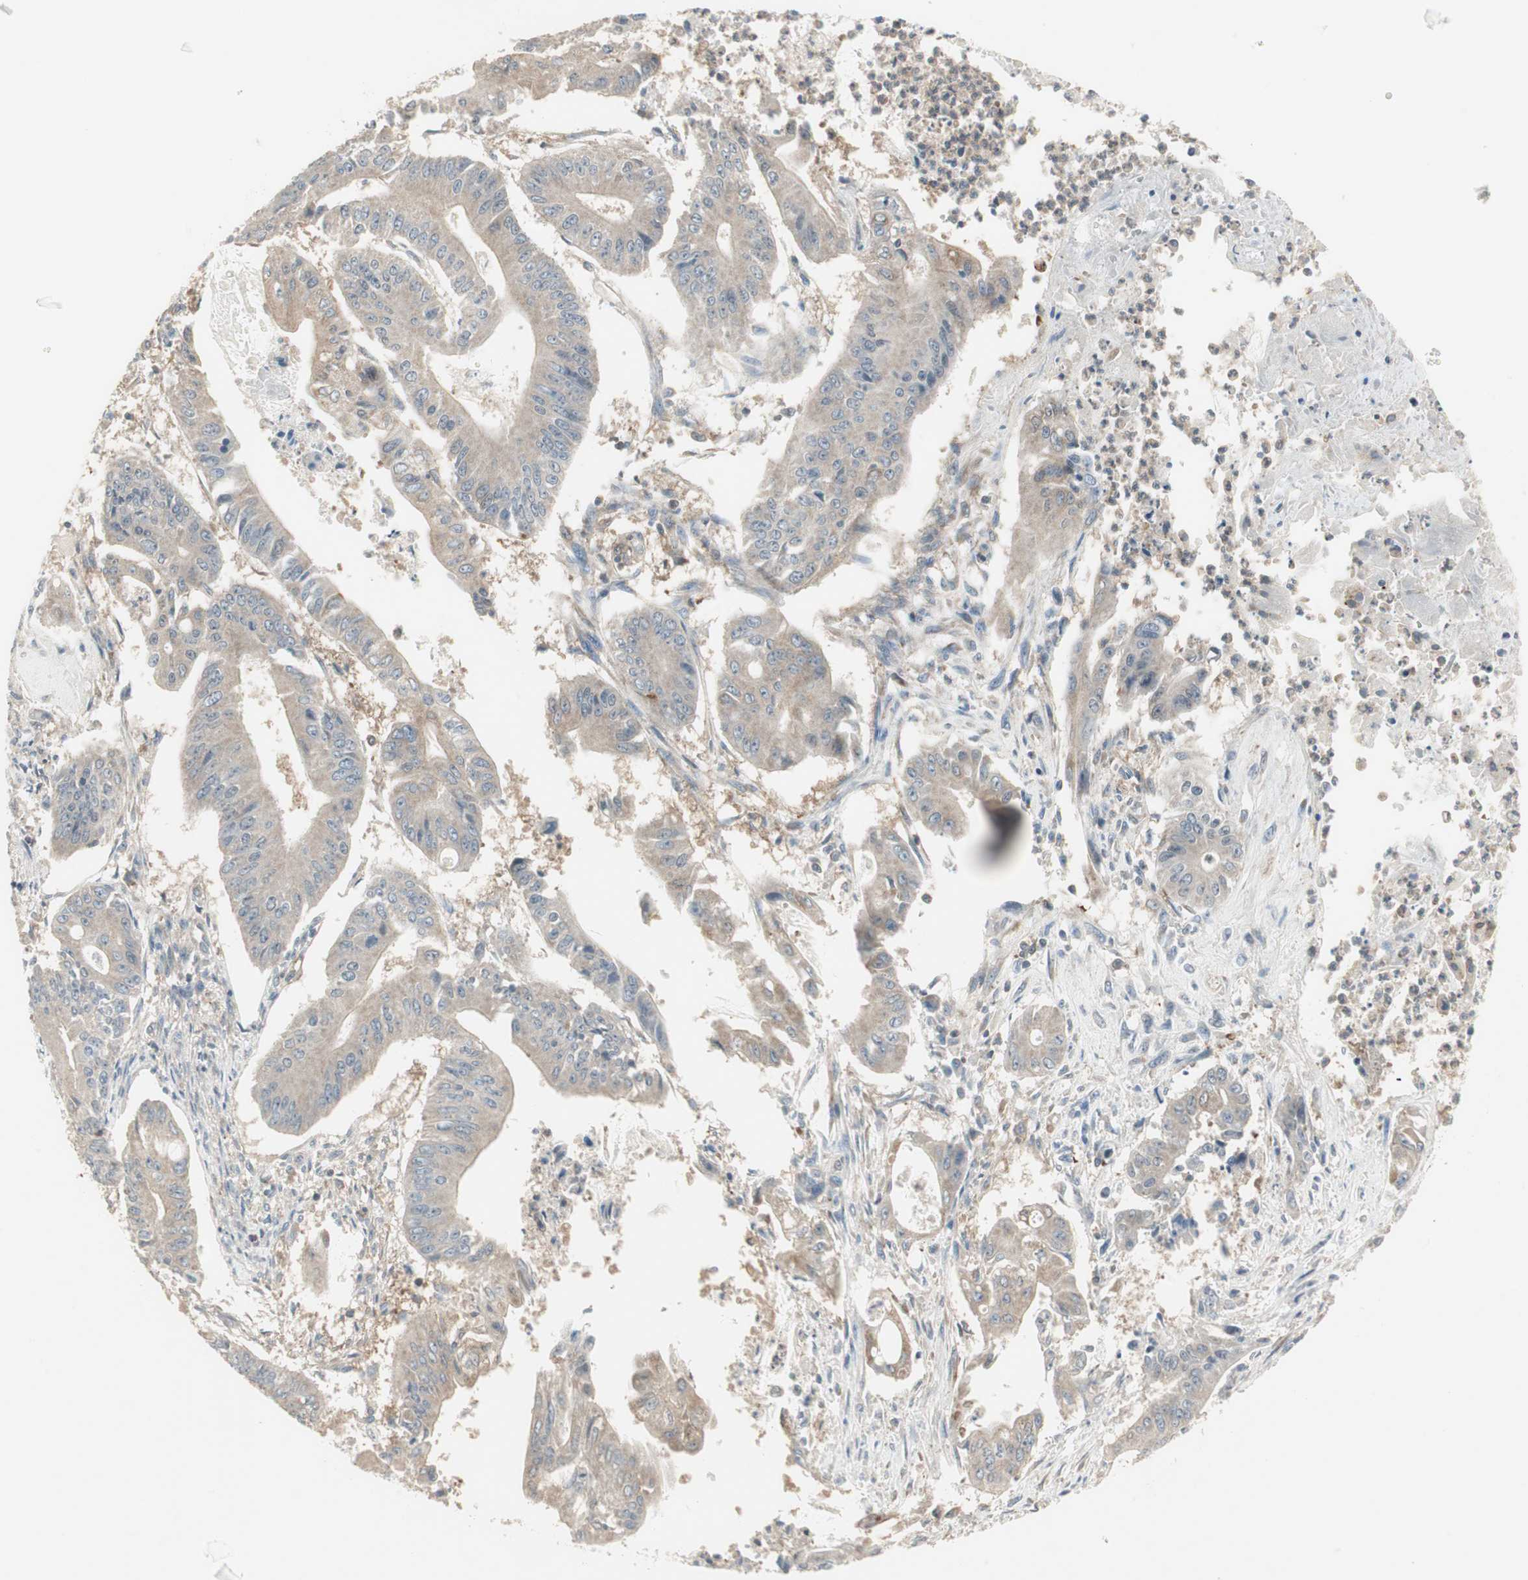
{"staining": {"intensity": "weak", "quantity": ">75%", "location": "cytoplasmic/membranous"}, "tissue": "pancreatic cancer", "cell_type": "Tumor cells", "image_type": "cancer", "snomed": [{"axis": "morphology", "description": "Normal tissue, NOS"}, {"axis": "topography", "description": "Lymph node"}], "caption": "IHC micrograph of human pancreatic cancer stained for a protein (brown), which exhibits low levels of weak cytoplasmic/membranous expression in about >75% of tumor cells.", "gene": "ZFP36", "patient": {"sex": "male", "age": 62}}